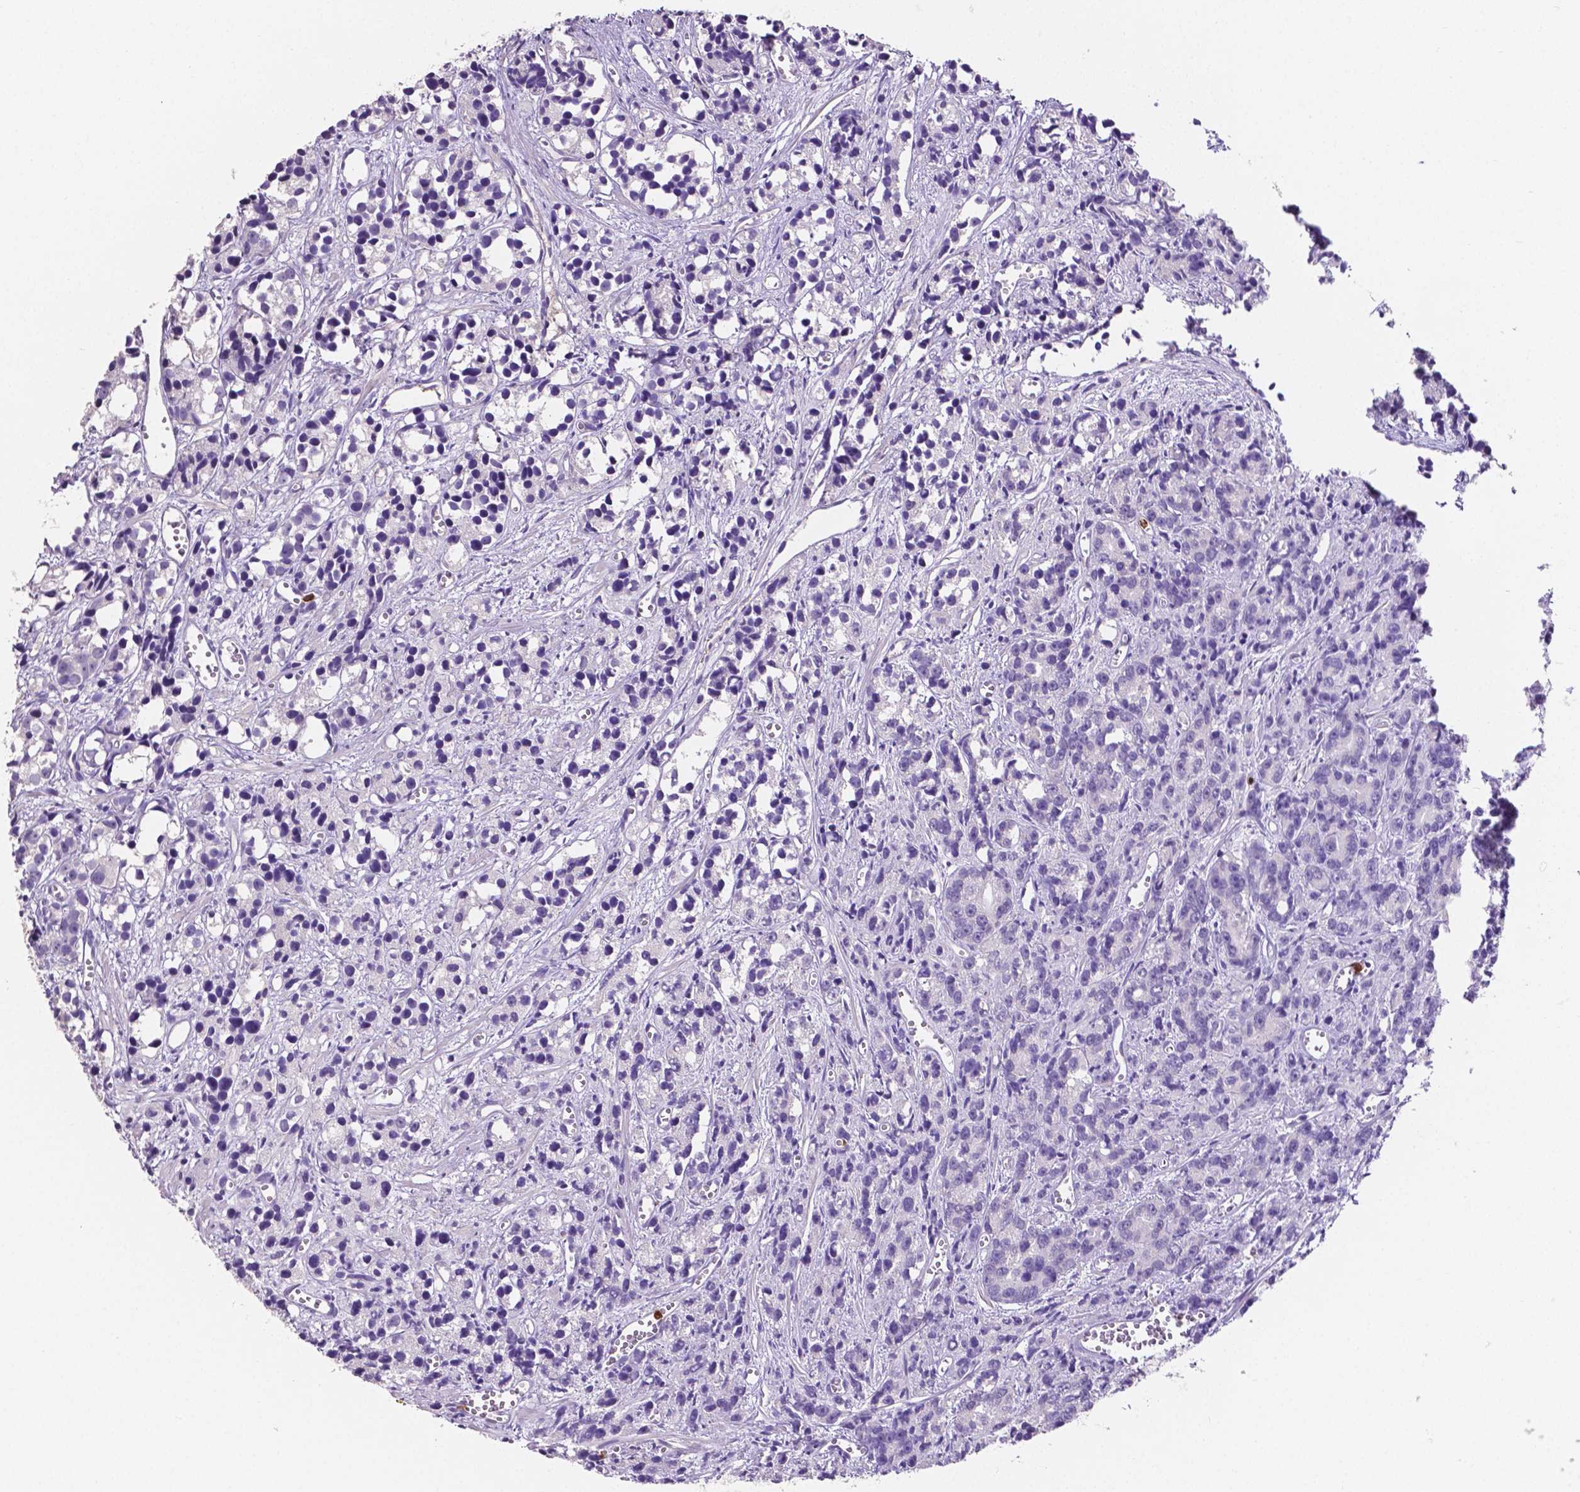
{"staining": {"intensity": "negative", "quantity": "none", "location": "none"}, "tissue": "prostate cancer", "cell_type": "Tumor cells", "image_type": "cancer", "snomed": [{"axis": "morphology", "description": "Adenocarcinoma, High grade"}, {"axis": "topography", "description": "Prostate"}], "caption": "Tumor cells show no significant positivity in prostate high-grade adenocarcinoma.", "gene": "MMP9", "patient": {"sex": "male", "age": 77}}